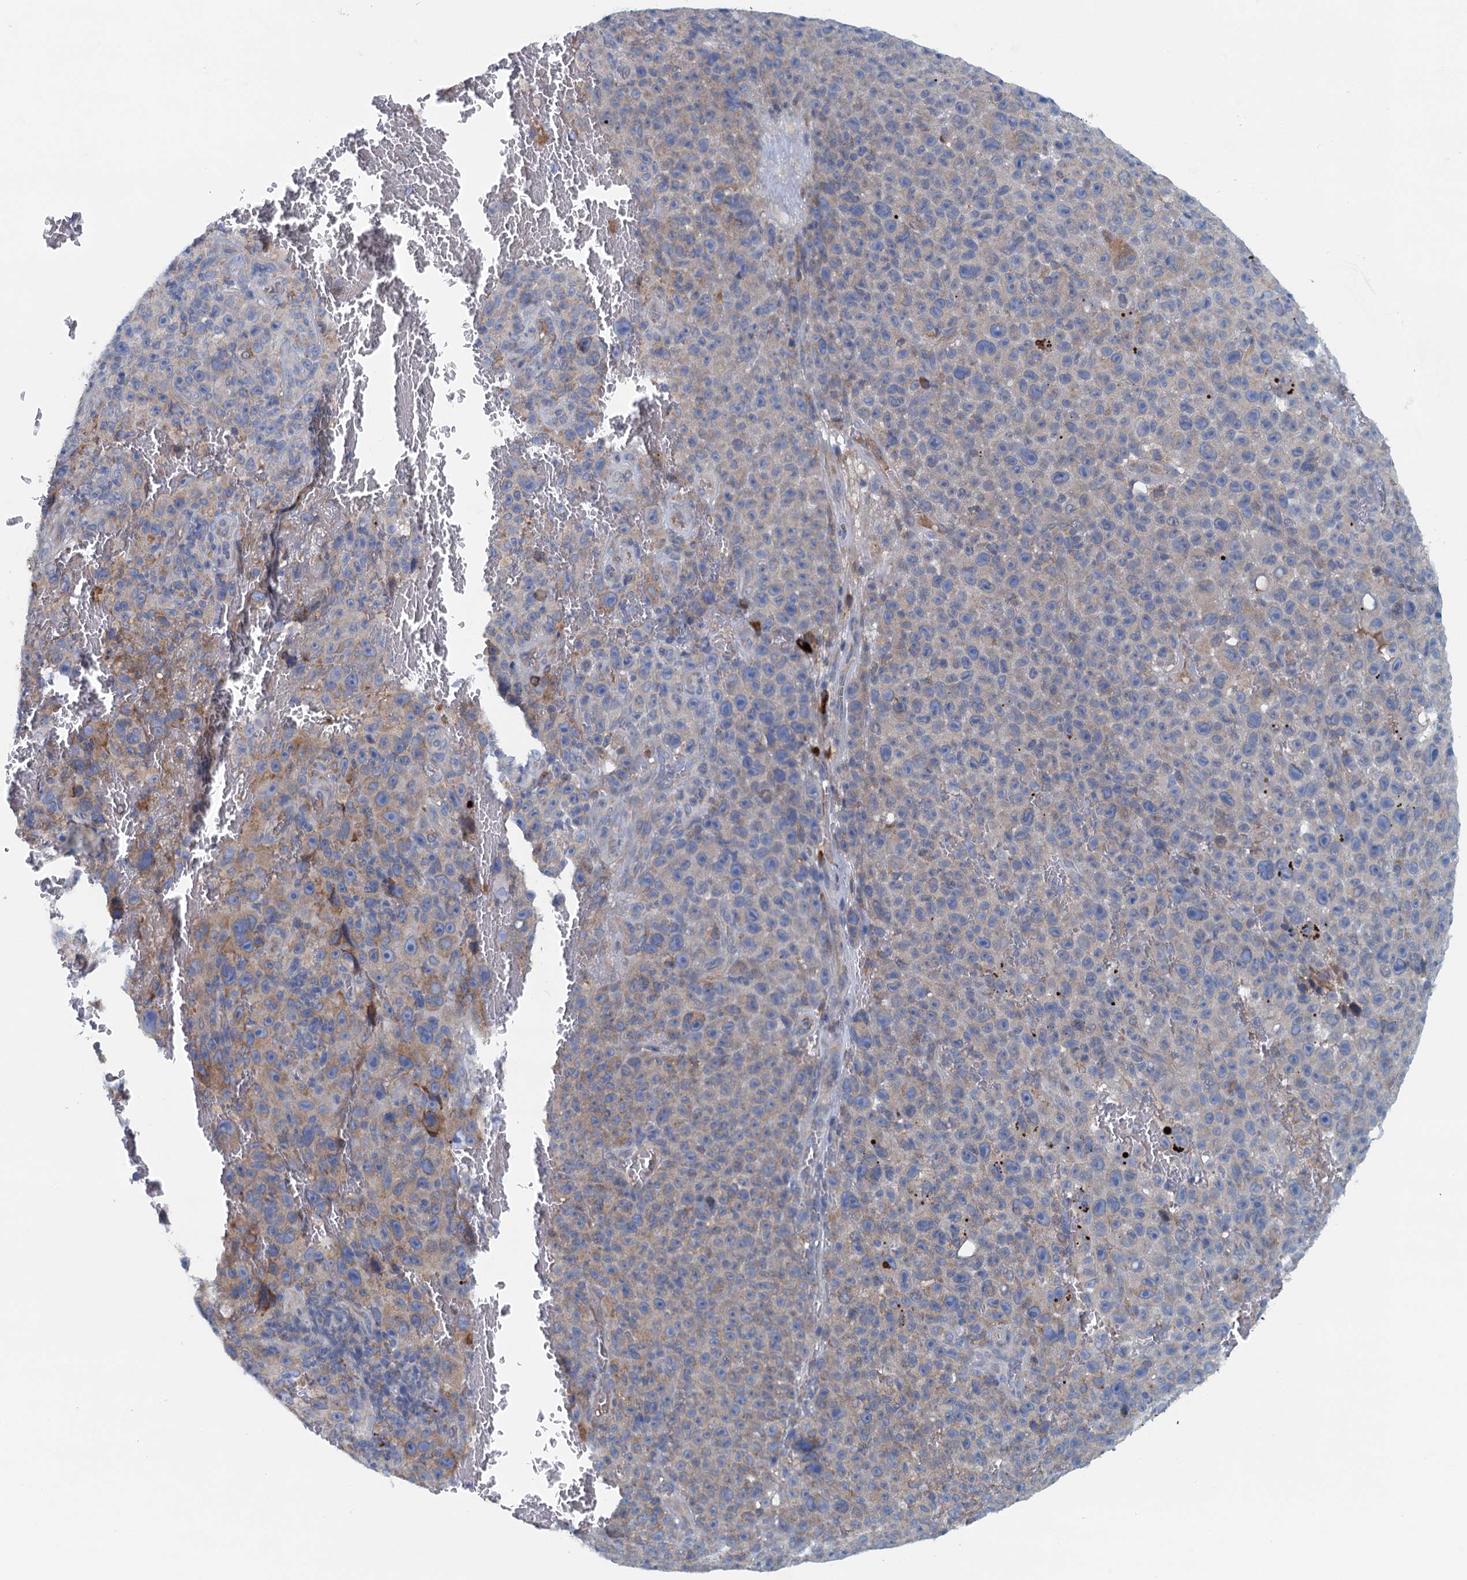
{"staining": {"intensity": "weak", "quantity": "25%-75%", "location": "cytoplasmic/membranous"}, "tissue": "melanoma", "cell_type": "Tumor cells", "image_type": "cancer", "snomed": [{"axis": "morphology", "description": "Malignant melanoma, NOS"}, {"axis": "topography", "description": "Skin"}], "caption": "Malignant melanoma stained with a brown dye displays weak cytoplasmic/membranous positive expression in about 25%-75% of tumor cells.", "gene": "MYDGF", "patient": {"sex": "female", "age": 82}}